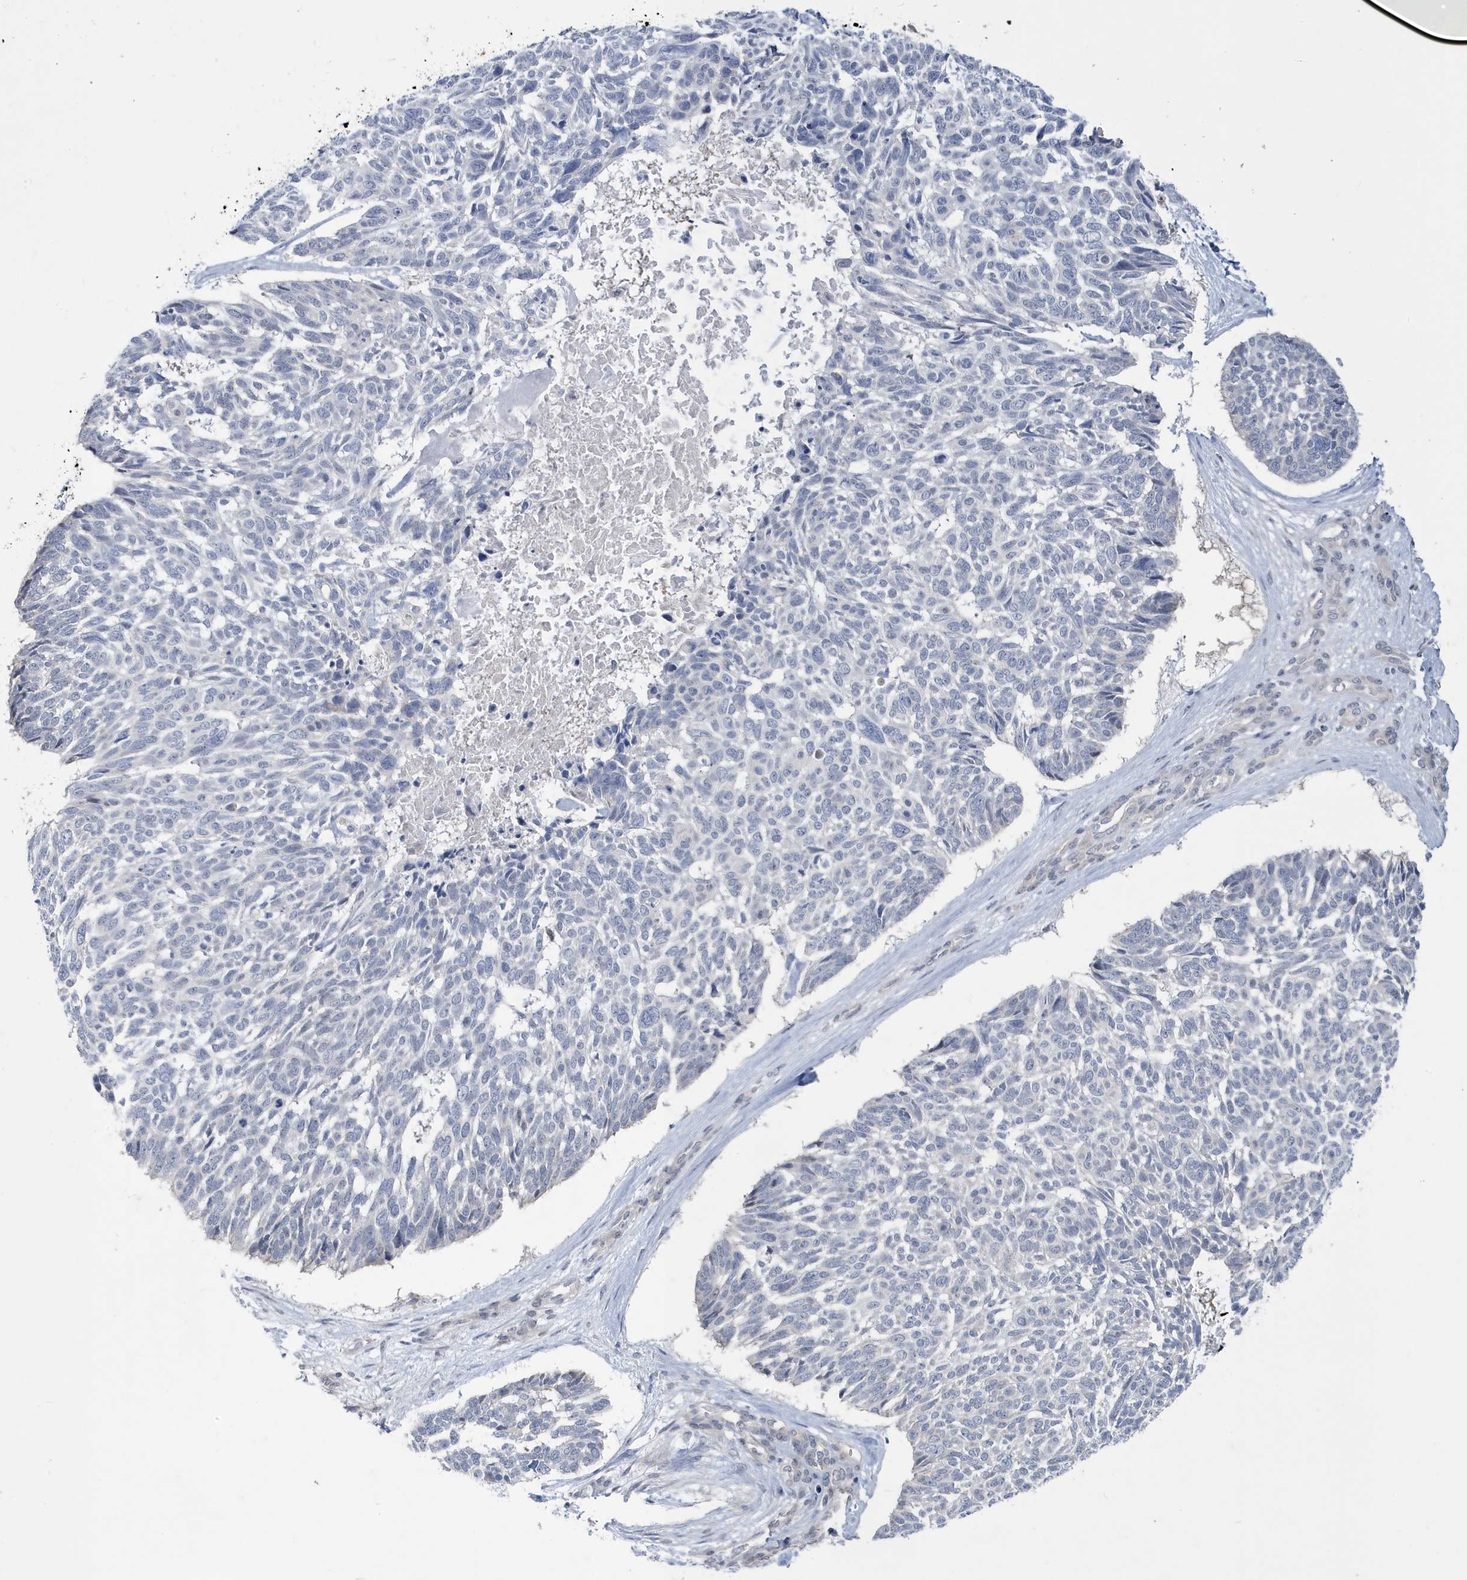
{"staining": {"intensity": "negative", "quantity": "none", "location": "none"}, "tissue": "skin cancer", "cell_type": "Tumor cells", "image_type": "cancer", "snomed": [{"axis": "morphology", "description": "Basal cell carcinoma"}, {"axis": "topography", "description": "Skin"}], "caption": "Immunohistochemistry of human skin cancer displays no expression in tumor cells.", "gene": "ZNF654", "patient": {"sex": "male", "age": 88}}